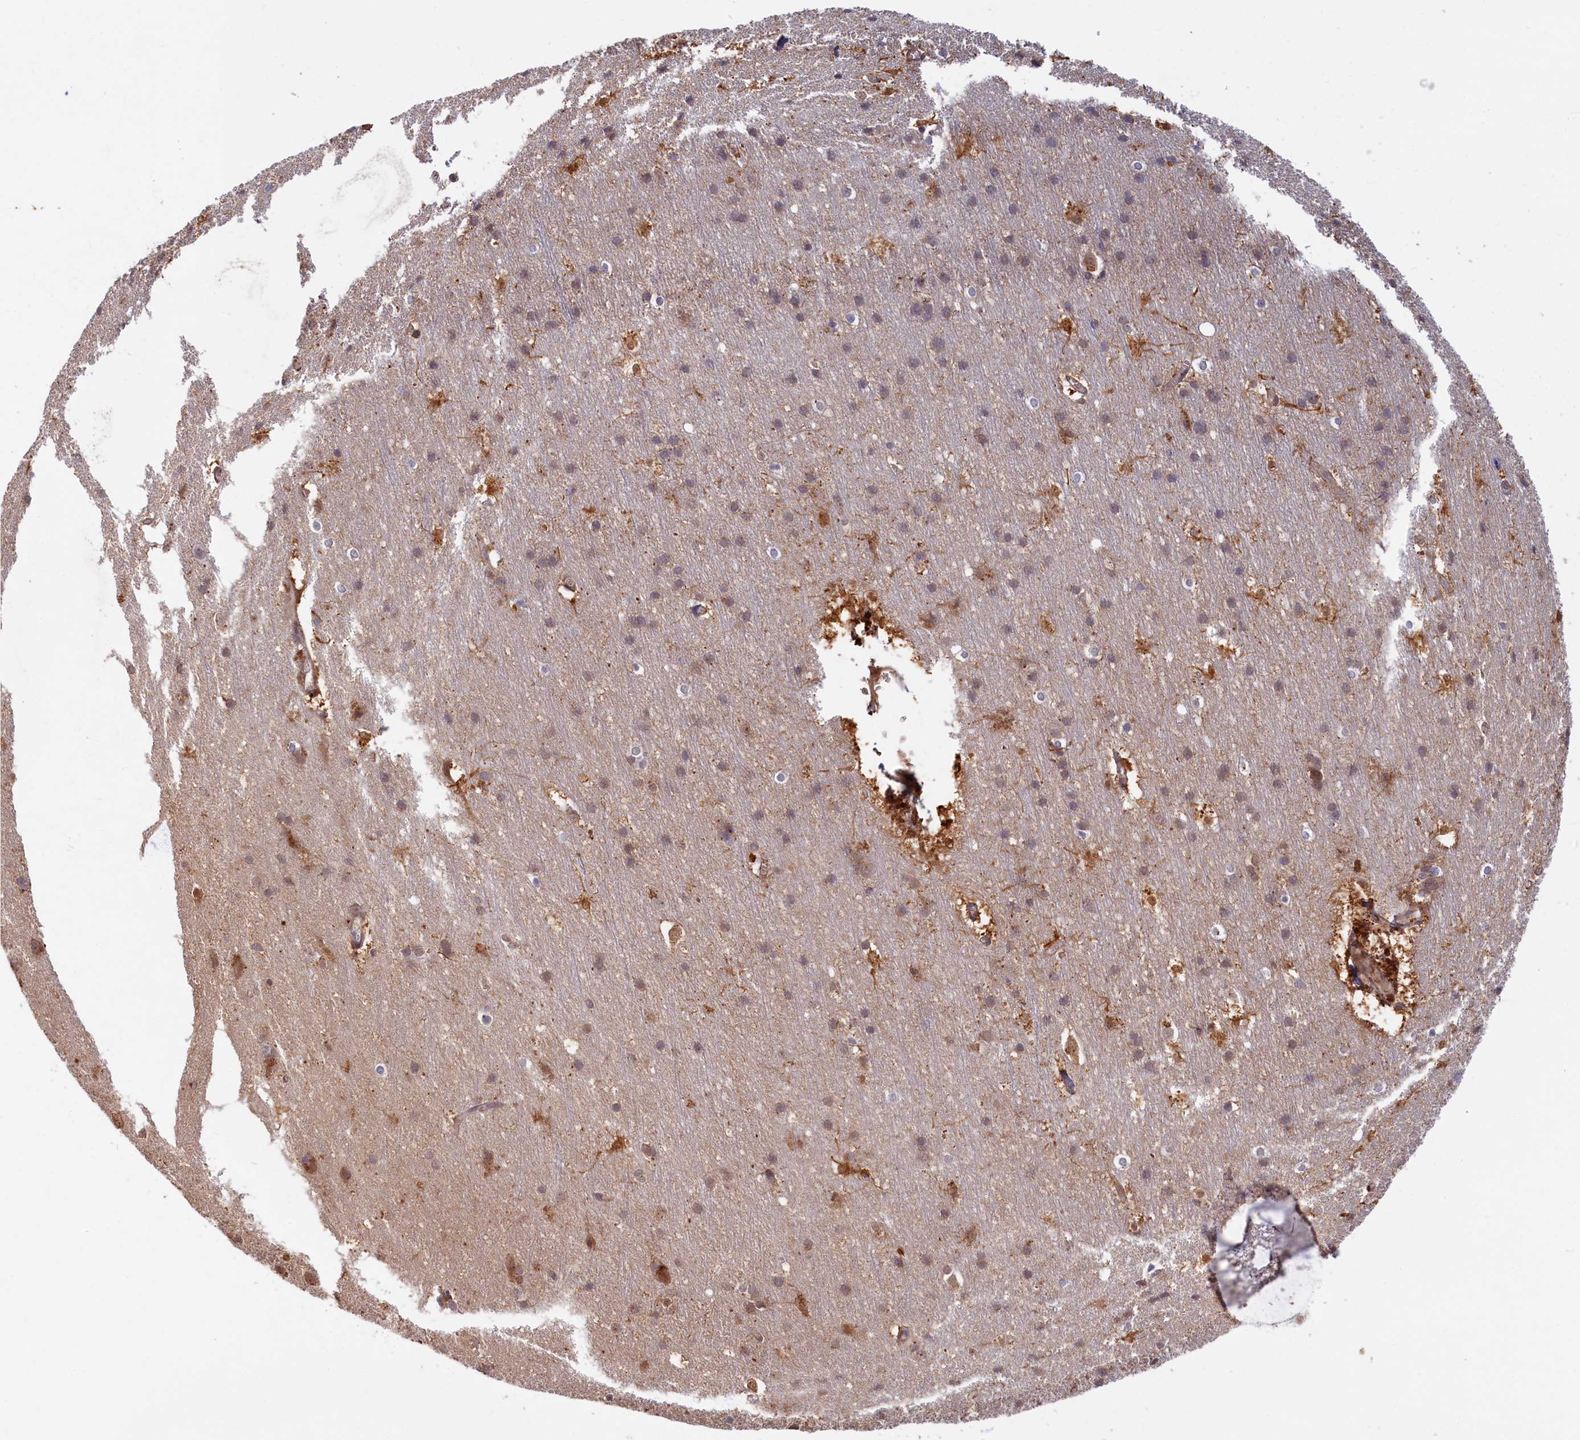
{"staining": {"intensity": "moderate", "quantity": ">75%", "location": "cytoplasmic/membranous"}, "tissue": "cerebral cortex", "cell_type": "Endothelial cells", "image_type": "normal", "snomed": [{"axis": "morphology", "description": "Normal tissue, NOS"}, {"axis": "topography", "description": "Cerebral cortex"}], "caption": "IHC staining of benign cerebral cortex, which reveals medium levels of moderate cytoplasmic/membranous positivity in about >75% of endothelial cells indicating moderate cytoplasmic/membranous protein staining. The staining was performed using DAB (3,3'-diaminobenzidine) (brown) for protein detection and nuclei were counterstained in hematoxylin (blue).", "gene": "BLVRB", "patient": {"sex": "male", "age": 54}}